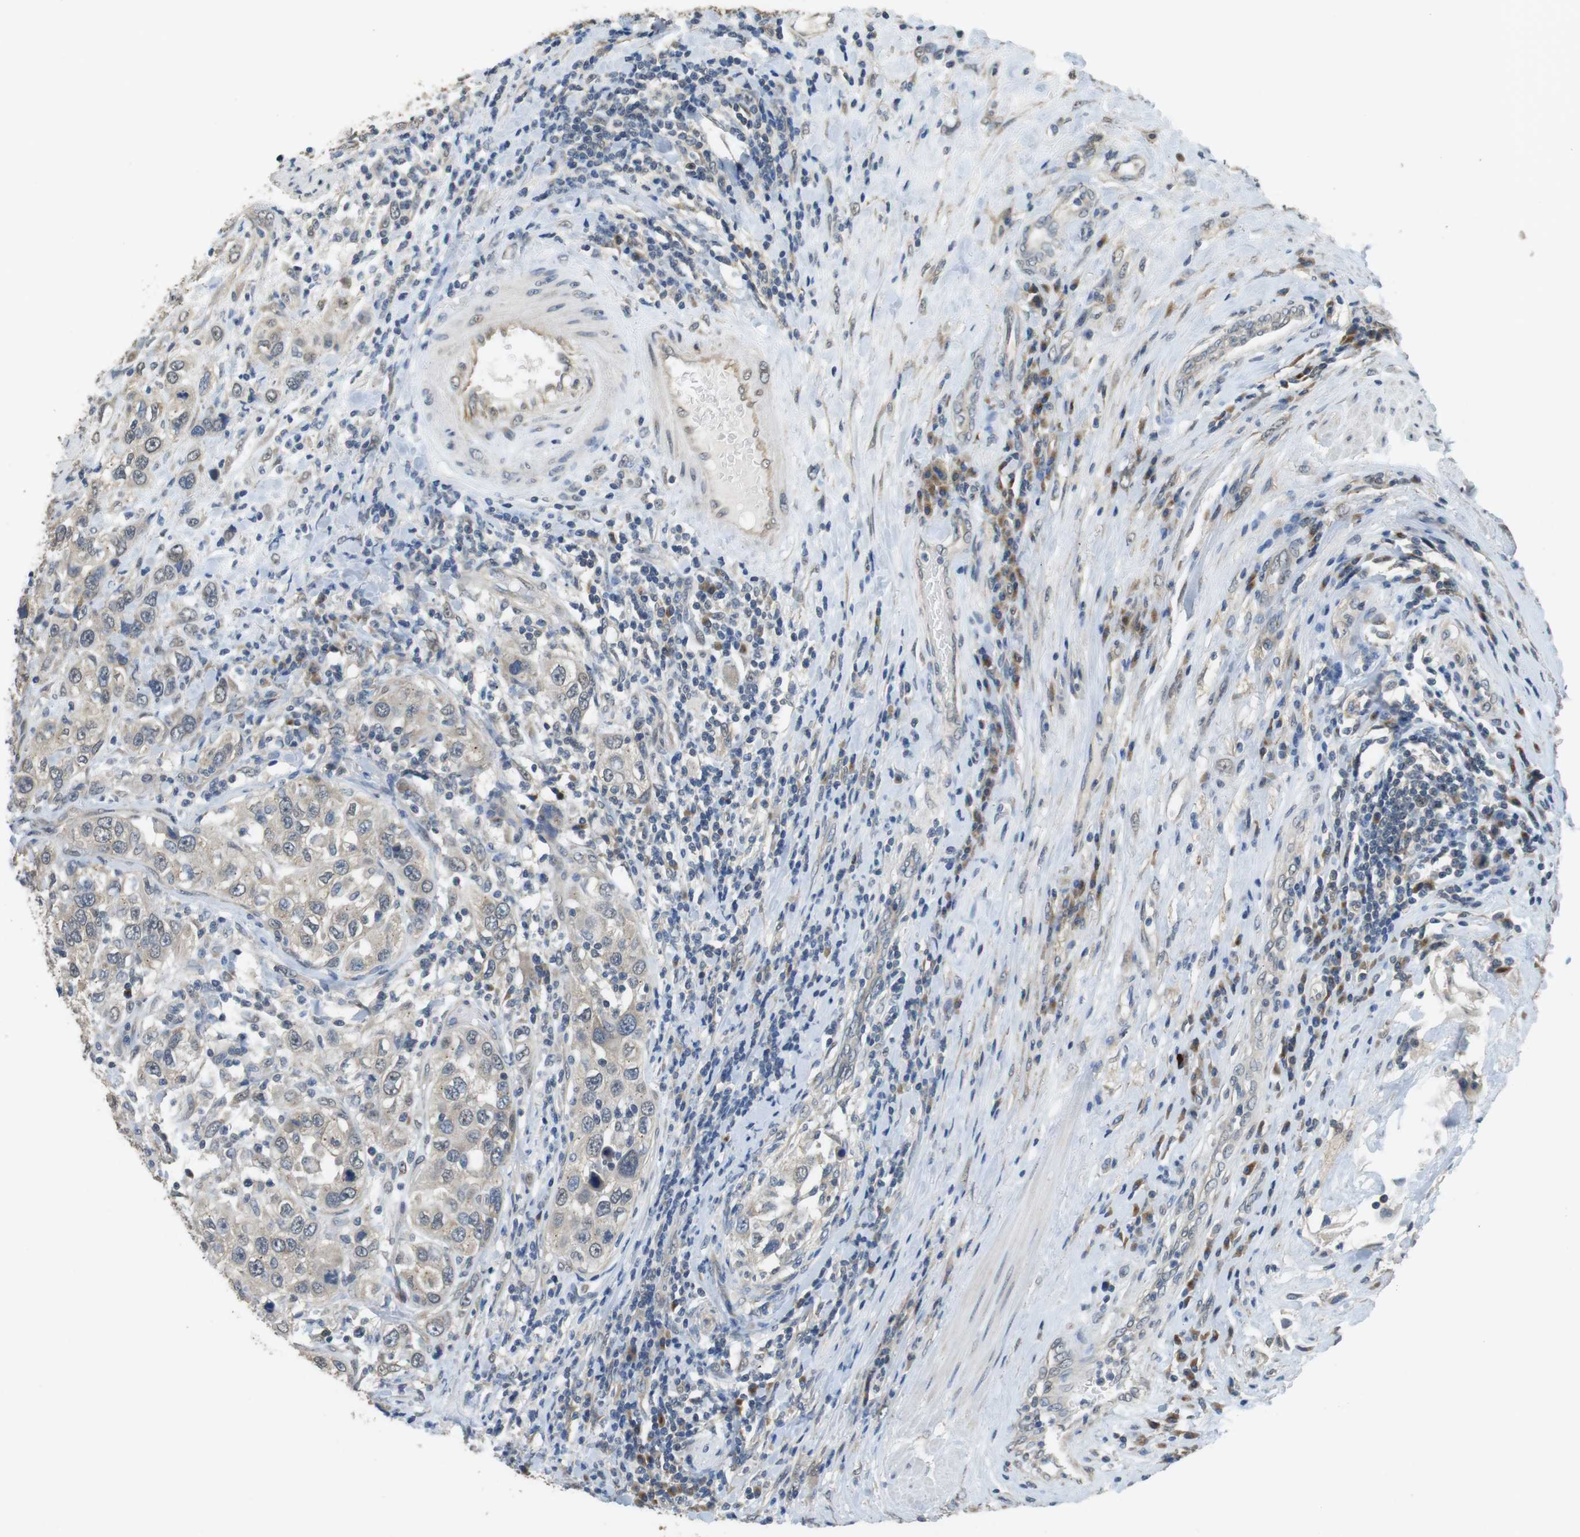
{"staining": {"intensity": "weak", "quantity": ">75%", "location": "cytoplasmic/membranous"}, "tissue": "urothelial cancer", "cell_type": "Tumor cells", "image_type": "cancer", "snomed": [{"axis": "morphology", "description": "Urothelial carcinoma, High grade"}, {"axis": "topography", "description": "Urinary bladder"}], "caption": "Tumor cells display low levels of weak cytoplasmic/membranous positivity in approximately >75% of cells in human high-grade urothelial carcinoma. The protein of interest is stained brown, and the nuclei are stained in blue (DAB (3,3'-diaminobenzidine) IHC with brightfield microscopy, high magnification).", "gene": "CLDN7", "patient": {"sex": "female", "age": 80}}